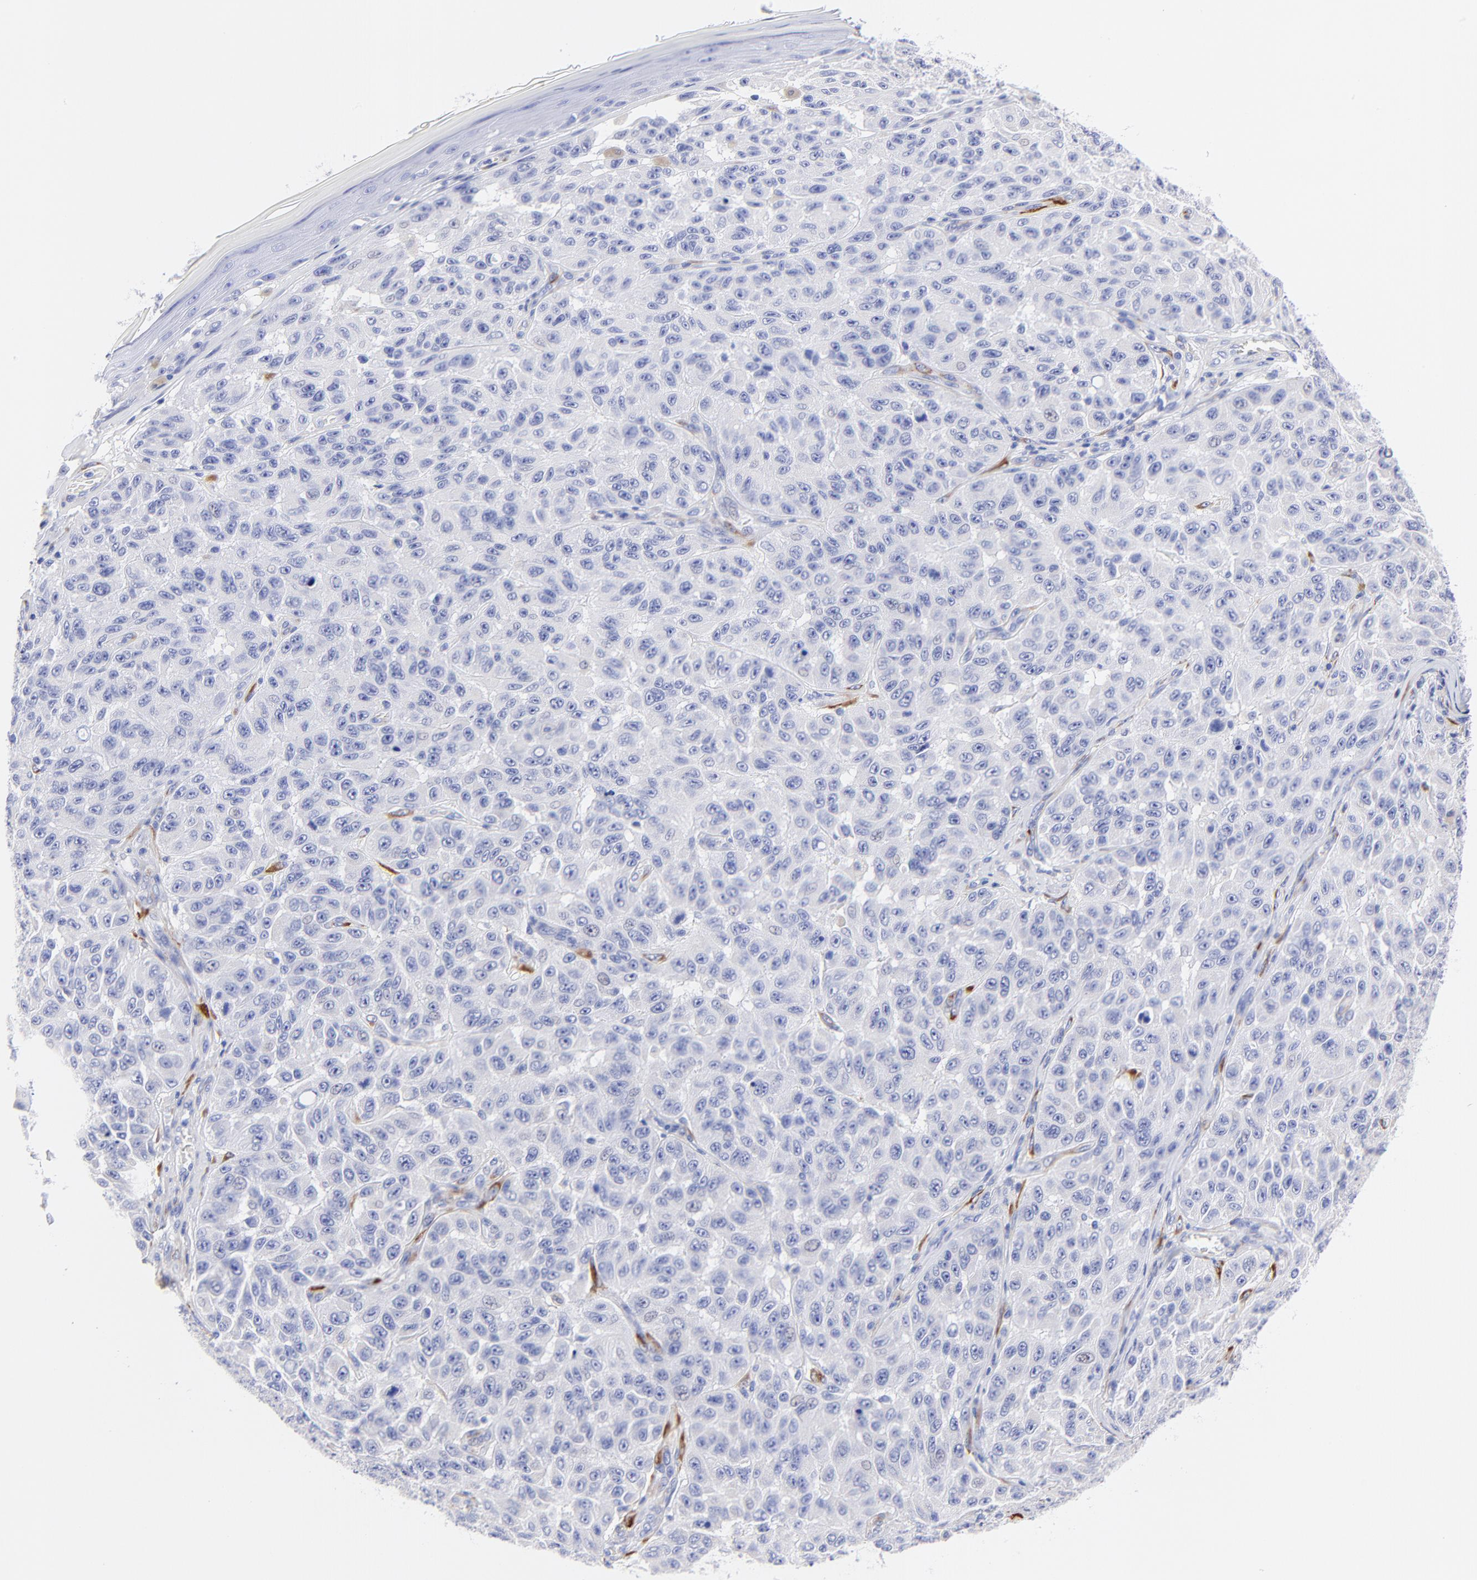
{"staining": {"intensity": "negative", "quantity": "none", "location": "none"}, "tissue": "melanoma", "cell_type": "Tumor cells", "image_type": "cancer", "snomed": [{"axis": "morphology", "description": "Malignant melanoma, NOS"}, {"axis": "topography", "description": "Skin"}], "caption": "An IHC micrograph of malignant melanoma is shown. There is no staining in tumor cells of malignant melanoma. (Stains: DAB immunohistochemistry (IHC) with hematoxylin counter stain, Microscopy: brightfield microscopy at high magnification).", "gene": "C1QTNF6", "patient": {"sex": "male", "age": 30}}